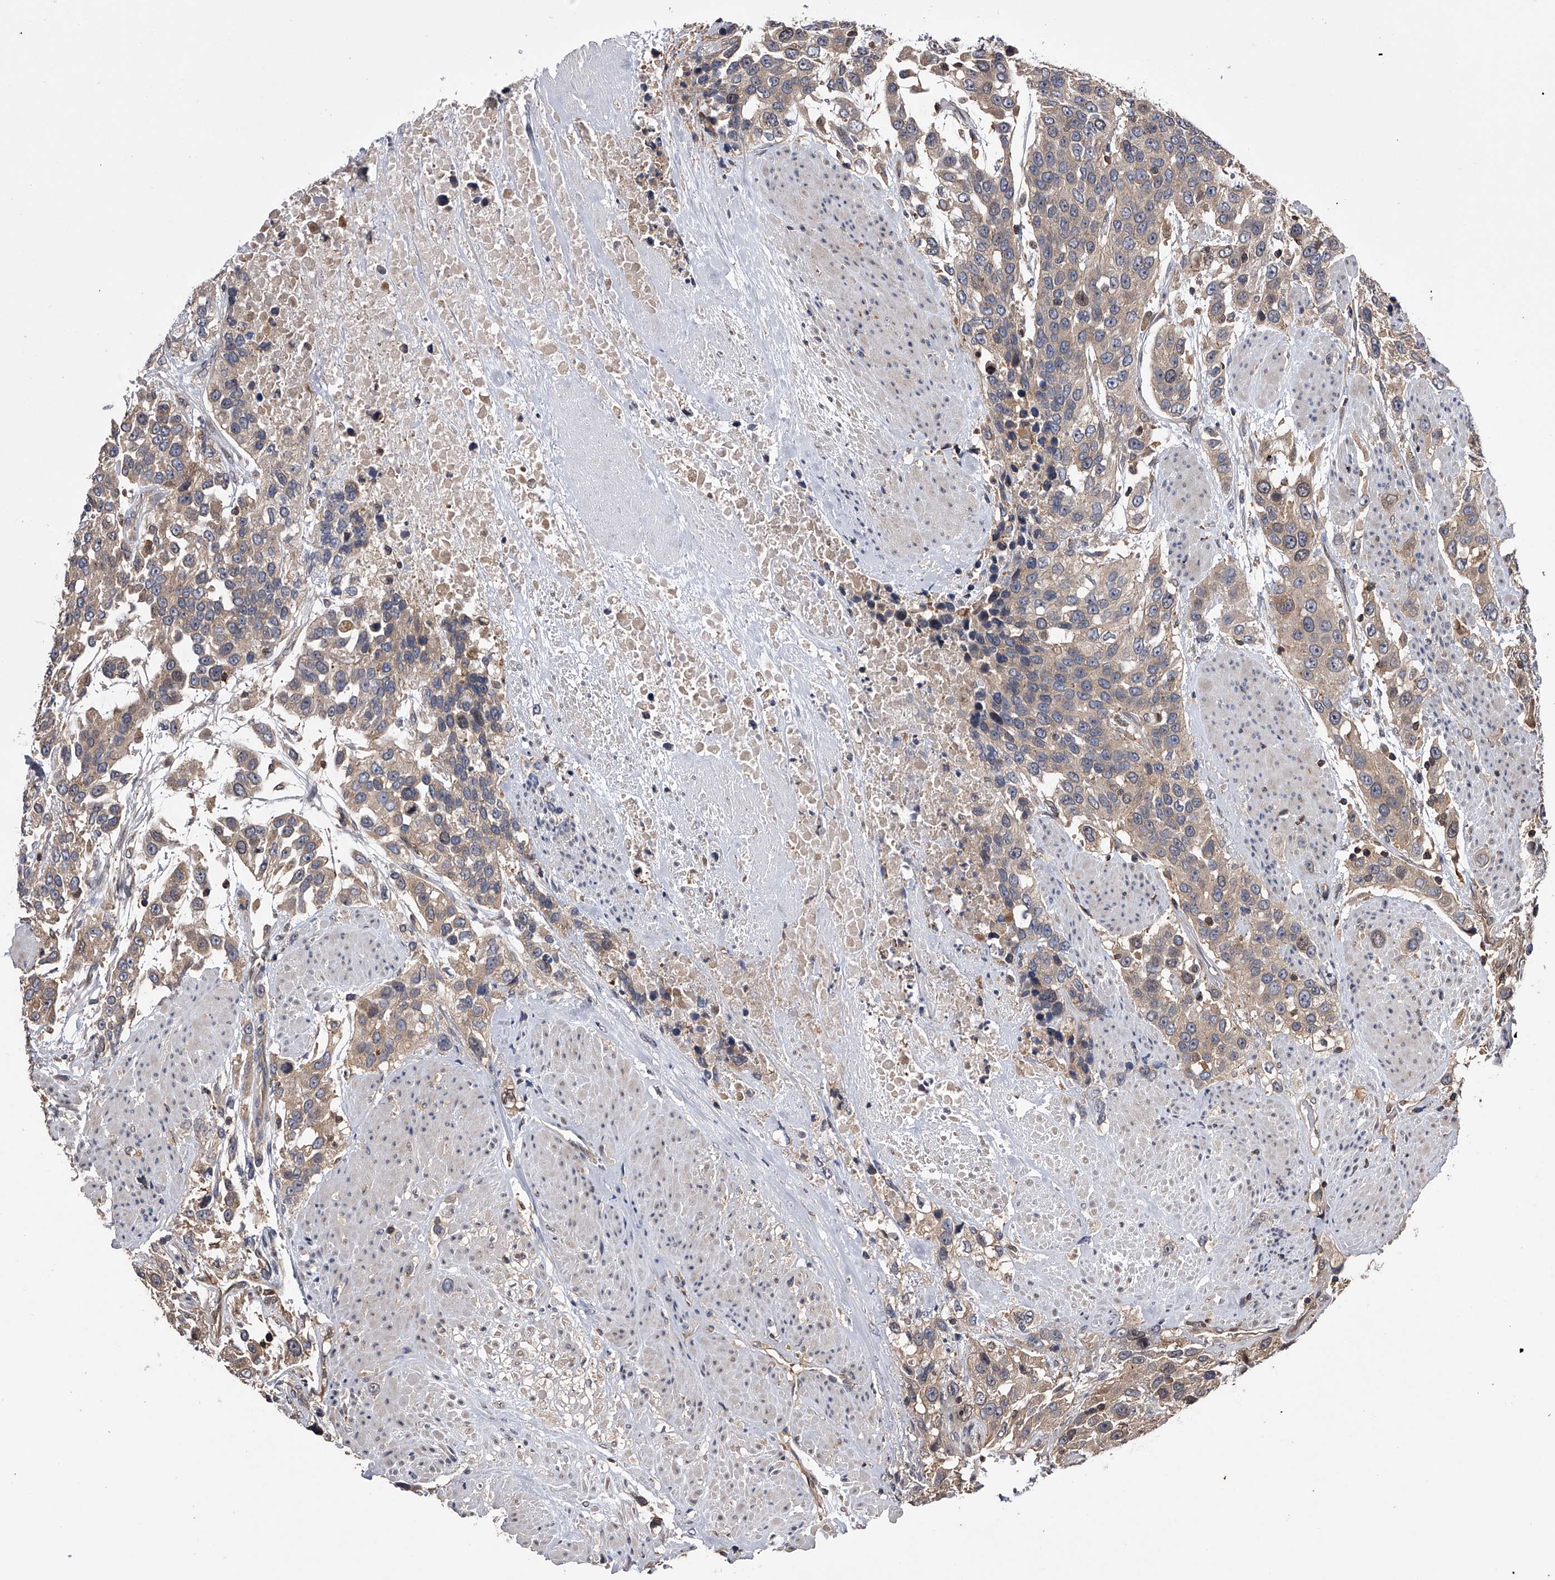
{"staining": {"intensity": "weak", "quantity": "25%-75%", "location": "cytoplasmic/membranous"}, "tissue": "urothelial cancer", "cell_type": "Tumor cells", "image_type": "cancer", "snomed": [{"axis": "morphology", "description": "Urothelial carcinoma, High grade"}, {"axis": "topography", "description": "Urinary bladder"}], "caption": "The immunohistochemical stain shows weak cytoplasmic/membranous staining in tumor cells of urothelial cancer tissue.", "gene": "PAN3", "patient": {"sex": "female", "age": 80}}